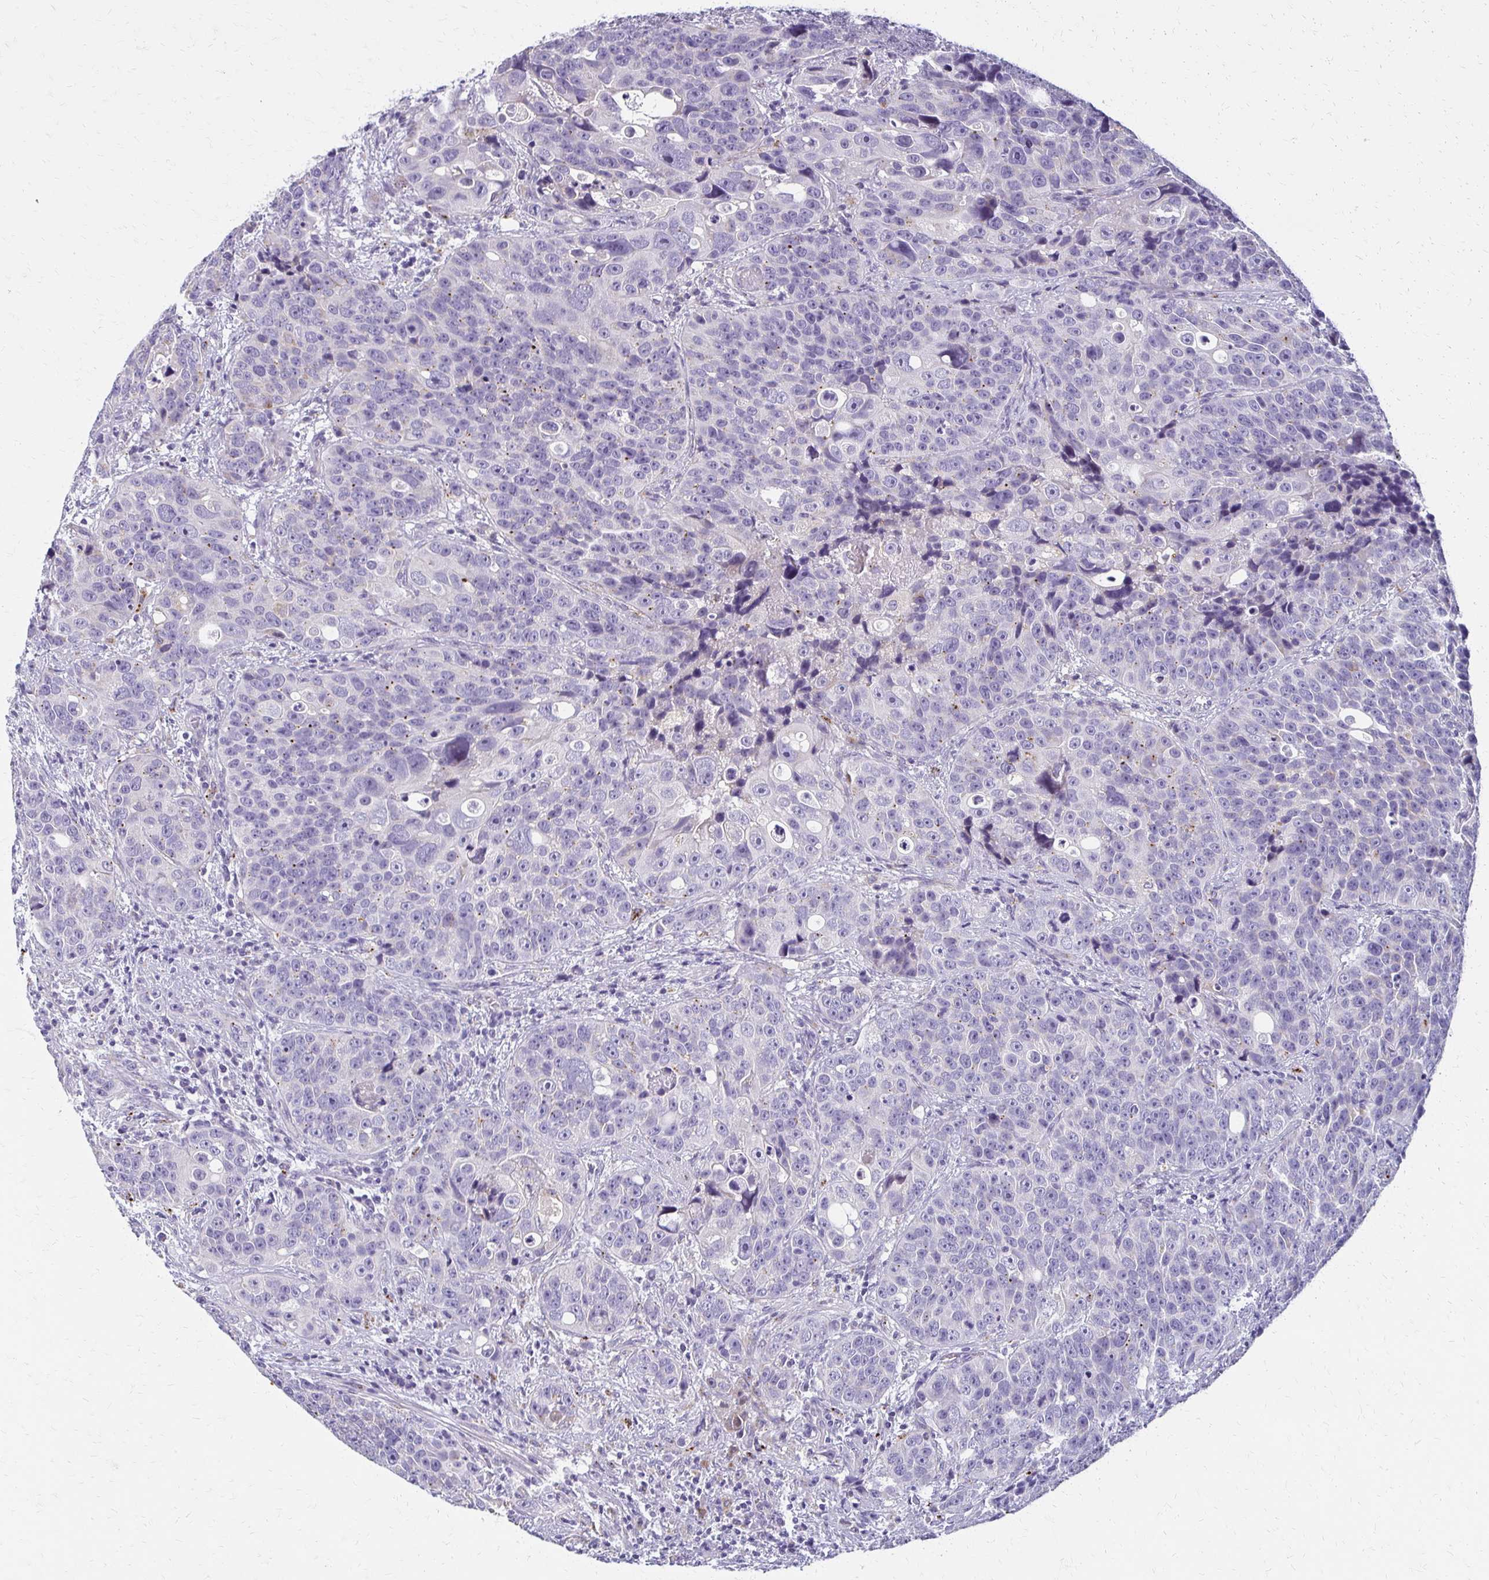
{"staining": {"intensity": "negative", "quantity": "none", "location": "none"}, "tissue": "urothelial cancer", "cell_type": "Tumor cells", "image_type": "cancer", "snomed": [{"axis": "morphology", "description": "Urothelial carcinoma, NOS"}, {"axis": "topography", "description": "Urinary bladder"}], "caption": "DAB immunohistochemical staining of human transitional cell carcinoma displays no significant positivity in tumor cells. The staining was performed using DAB to visualize the protein expression in brown, while the nuclei were stained in blue with hematoxylin (Magnification: 20x).", "gene": "BBS12", "patient": {"sex": "male", "age": 52}}